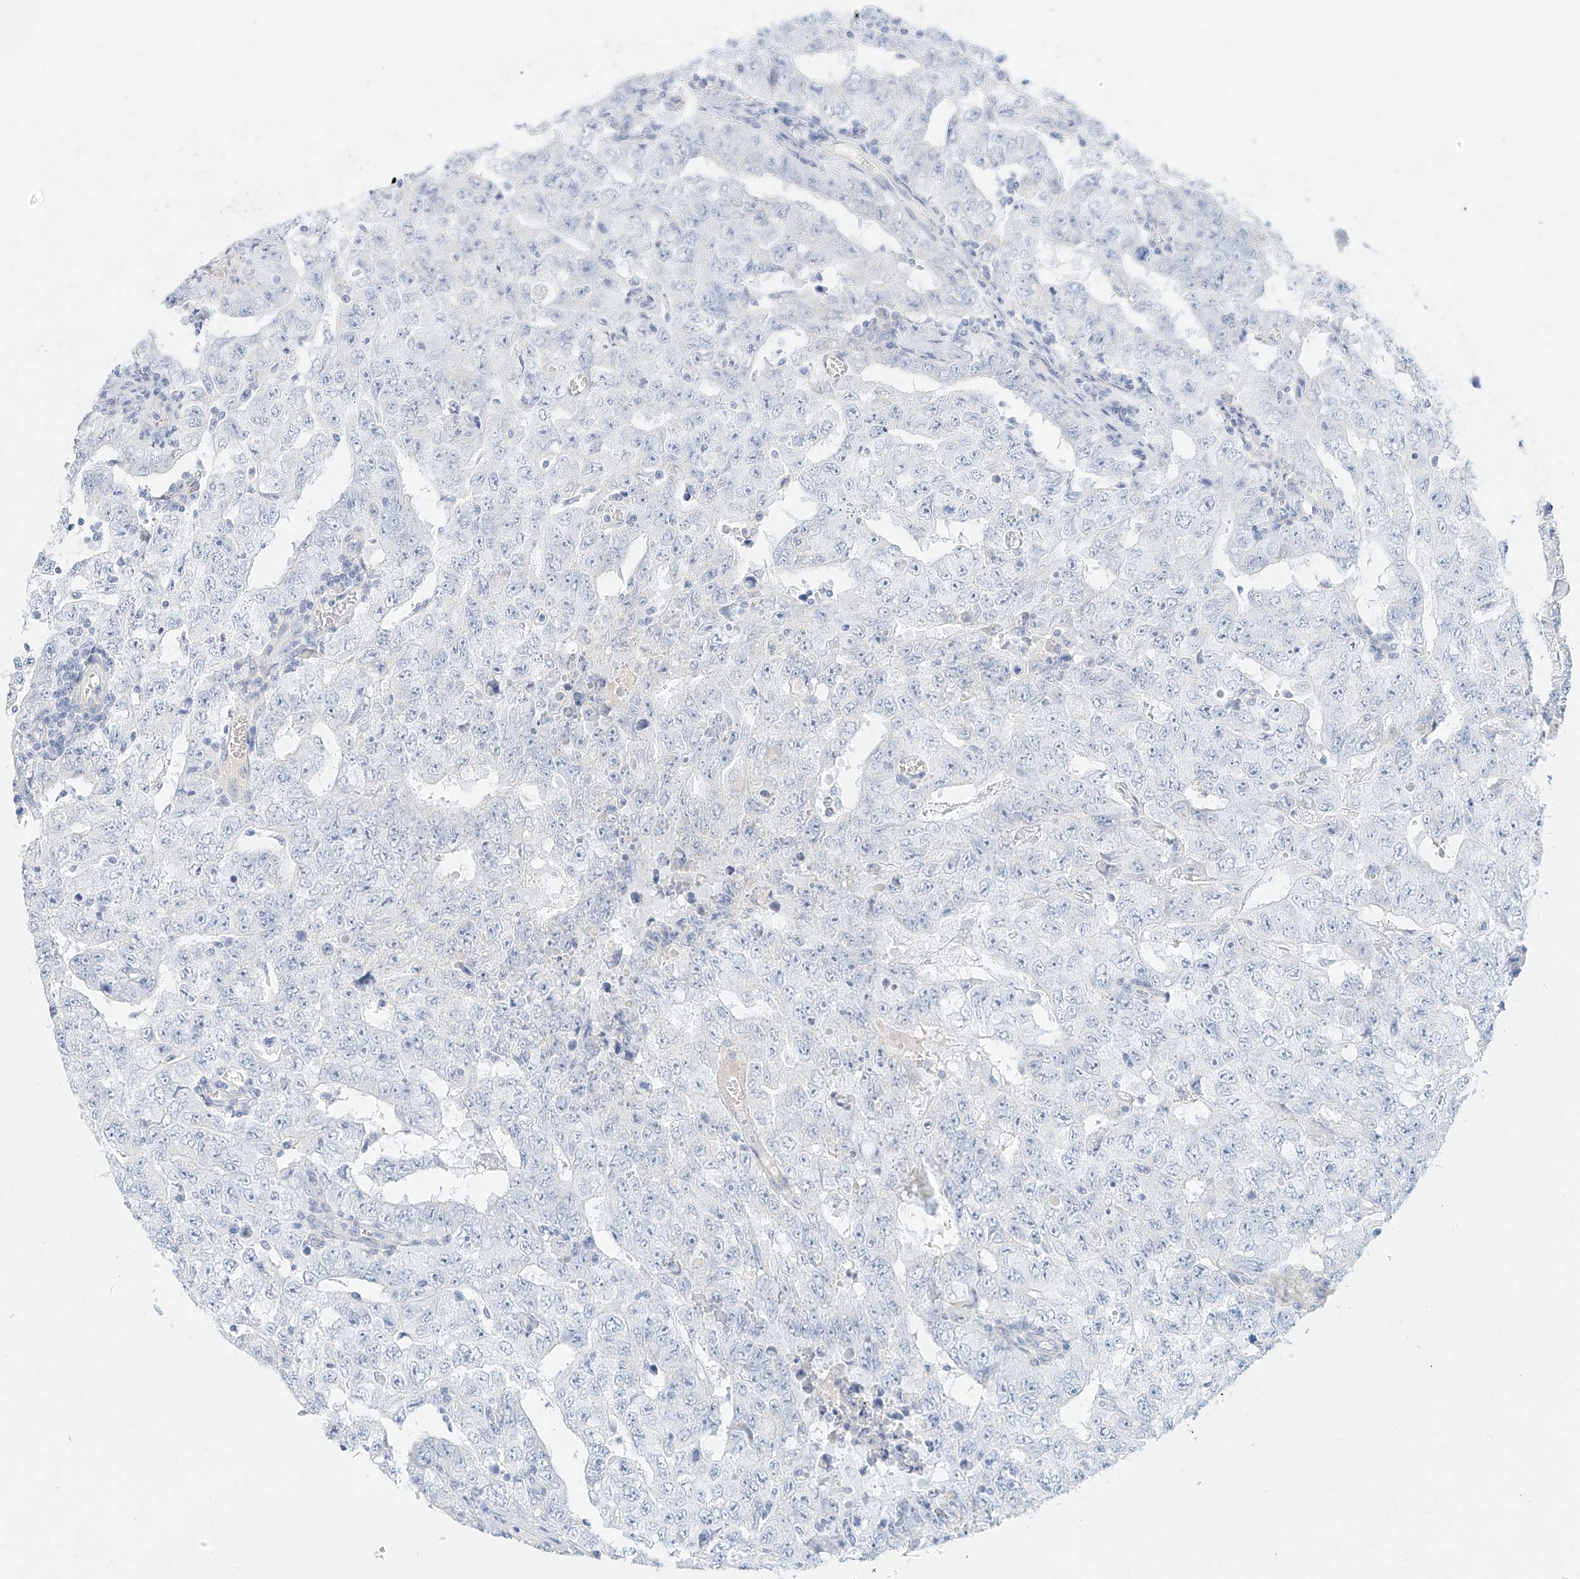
{"staining": {"intensity": "negative", "quantity": "none", "location": "none"}, "tissue": "testis cancer", "cell_type": "Tumor cells", "image_type": "cancer", "snomed": [{"axis": "morphology", "description": "Carcinoma, Embryonal, NOS"}, {"axis": "topography", "description": "Testis"}], "caption": "An image of human testis cancer is negative for staining in tumor cells.", "gene": "ST3GAL5", "patient": {"sex": "male", "age": 26}}